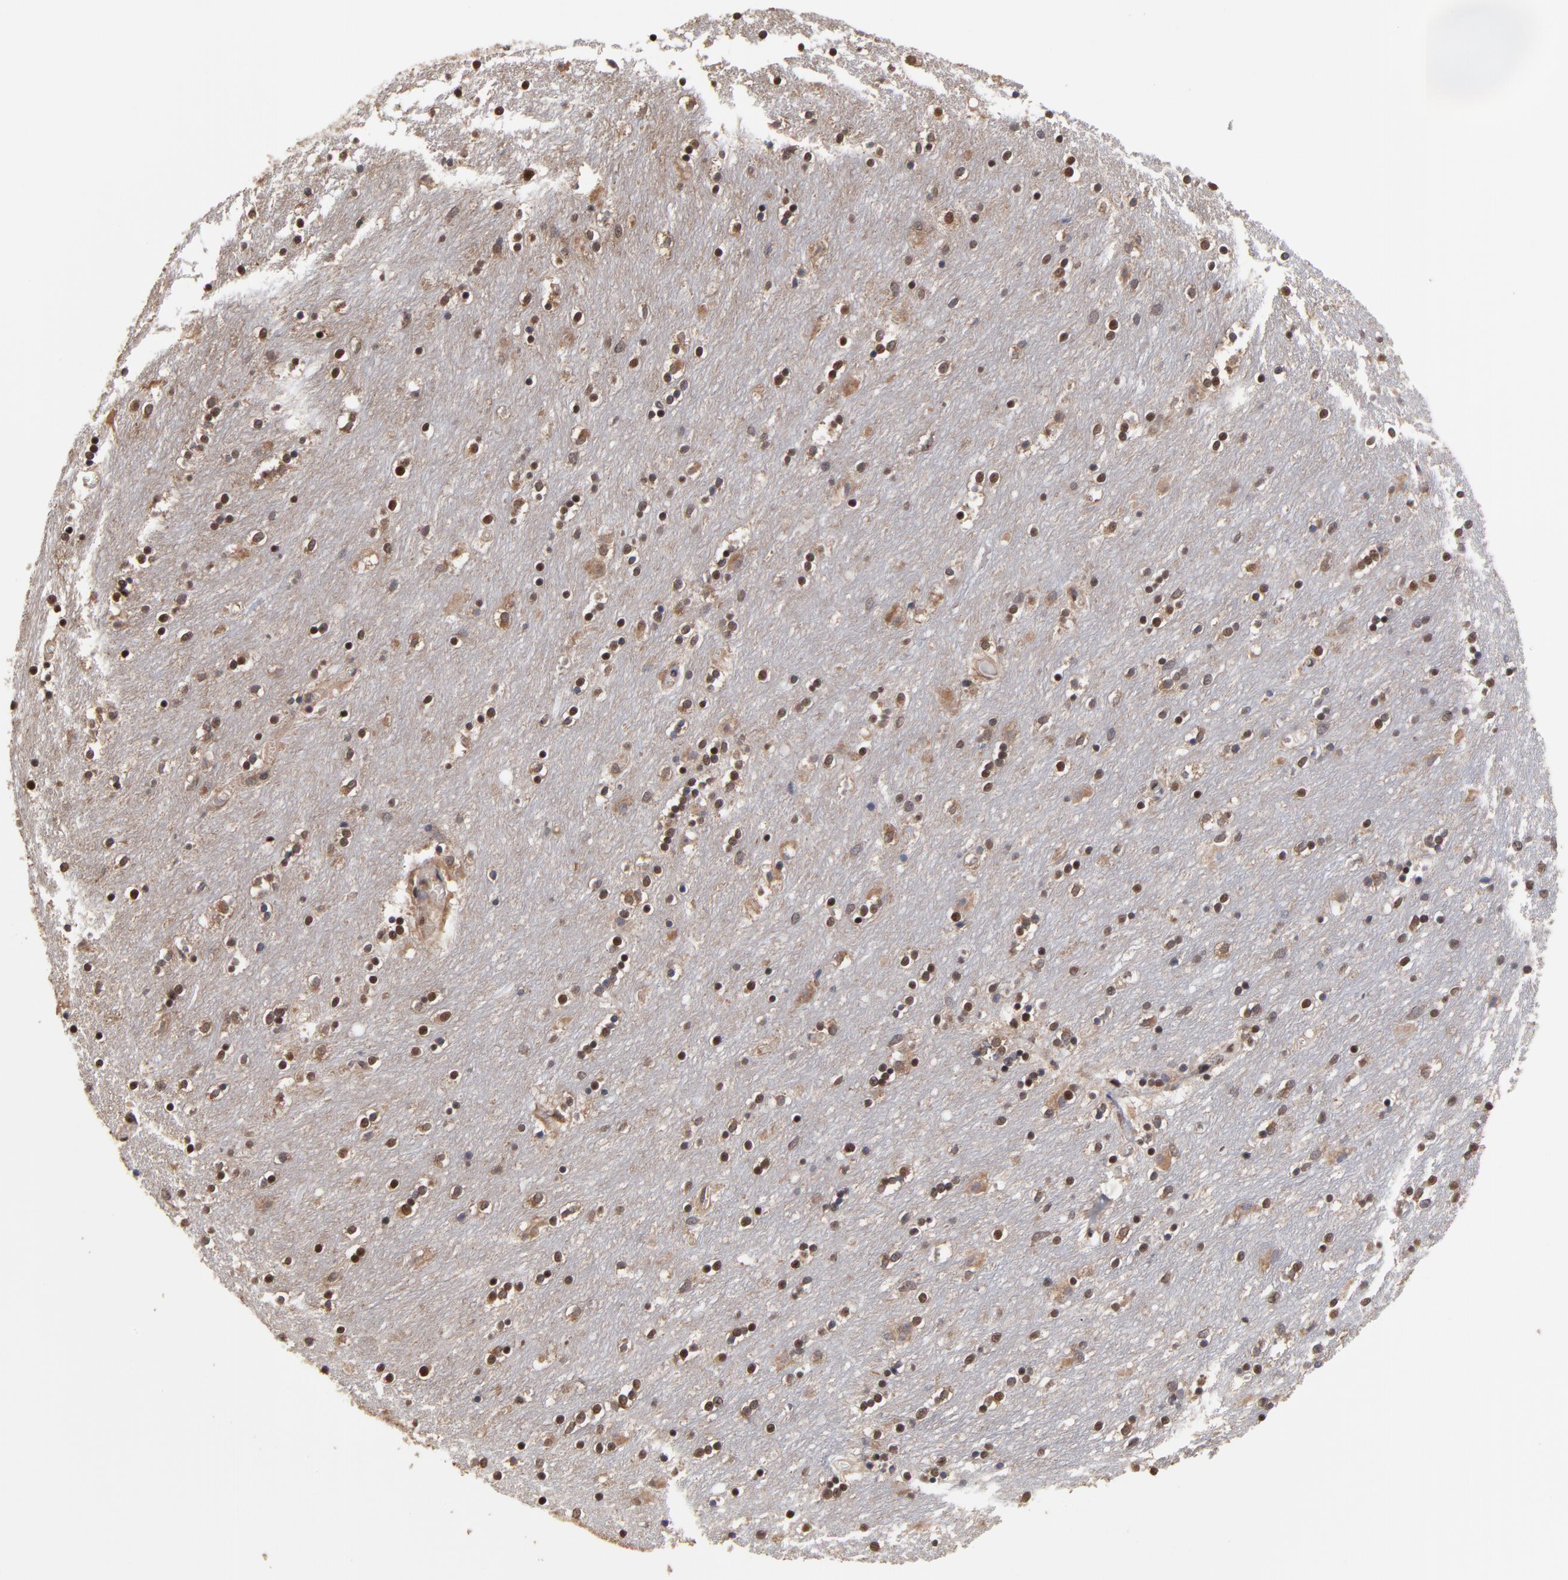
{"staining": {"intensity": "moderate", "quantity": "25%-75%", "location": "nuclear"}, "tissue": "caudate", "cell_type": "Glial cells", "image_type": "normal", "snomed": [{"axis": "morphology", "description": "Normal tissue, NOS"}, {"axis": "topography", "description": "Lateral ventricle wall"}], "caption": "IHC of unremarkable caudate reveals medium levels of moderate nuclear expression in approximately 25%-75% of glial cells.", "gene": "CCT2", "patient": {"sex": "female", "age": 54}}